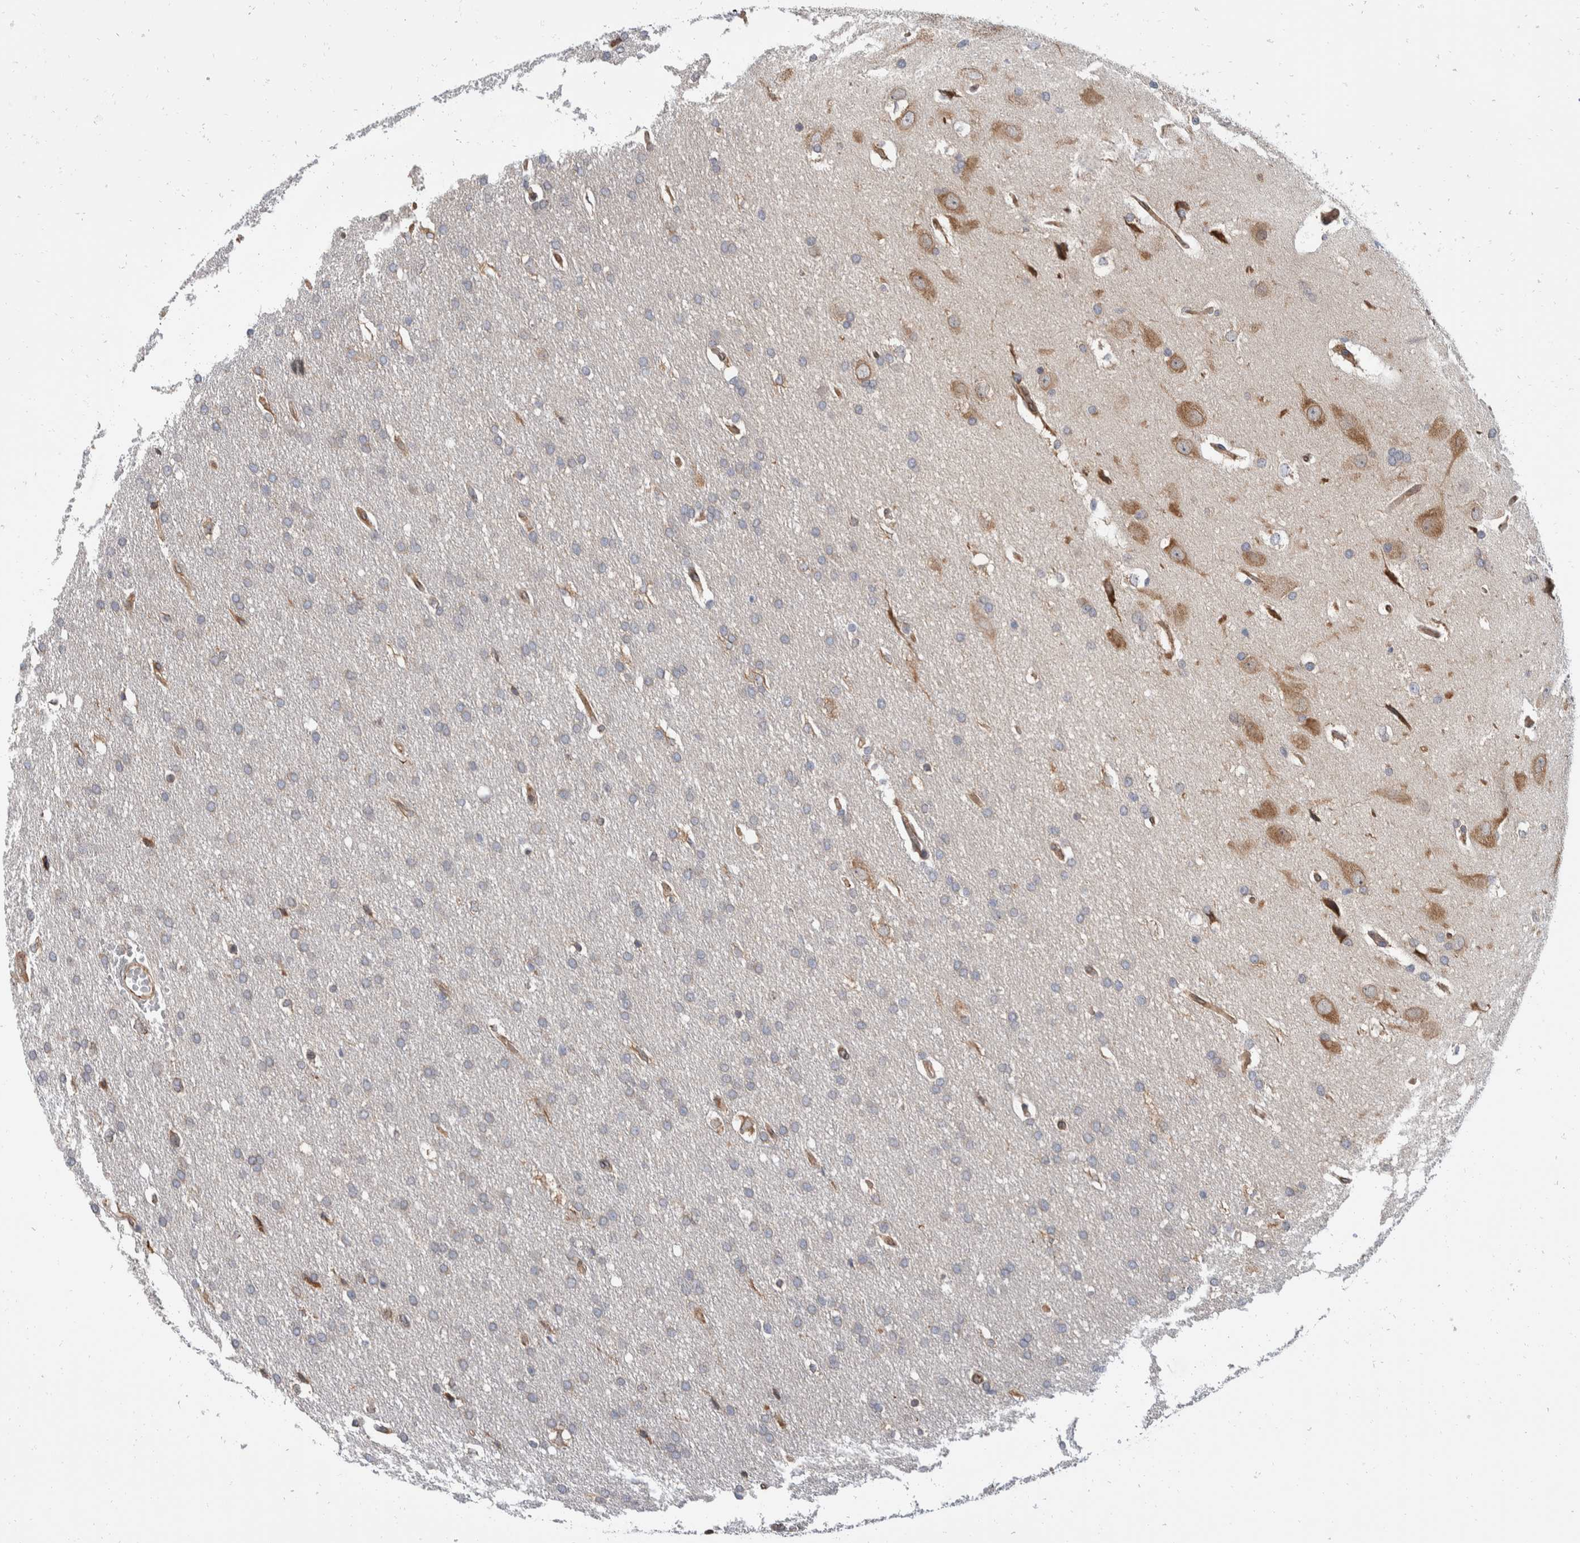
{"staining": {"intensity": "weak", "quantity": "25%-75%", "location": "cytoplasmic/membranous"}, "tissue": "glioma", "cell_type": "Tumor cells", "image_type": "cancer", "snomed": [{"axis": "morphology", "description": "Glioma, malignant, Low grade"}, {"axis": "topography", "description": "Brain"}], "caption": "This photomicrograph displays IHC staining of glioma, with low weak cytoplasmic/membranous expression in approximately 25%-75% of tumor cells.", "gene": "TMEM245", "patient": {"sex": "female", "age": 37}}